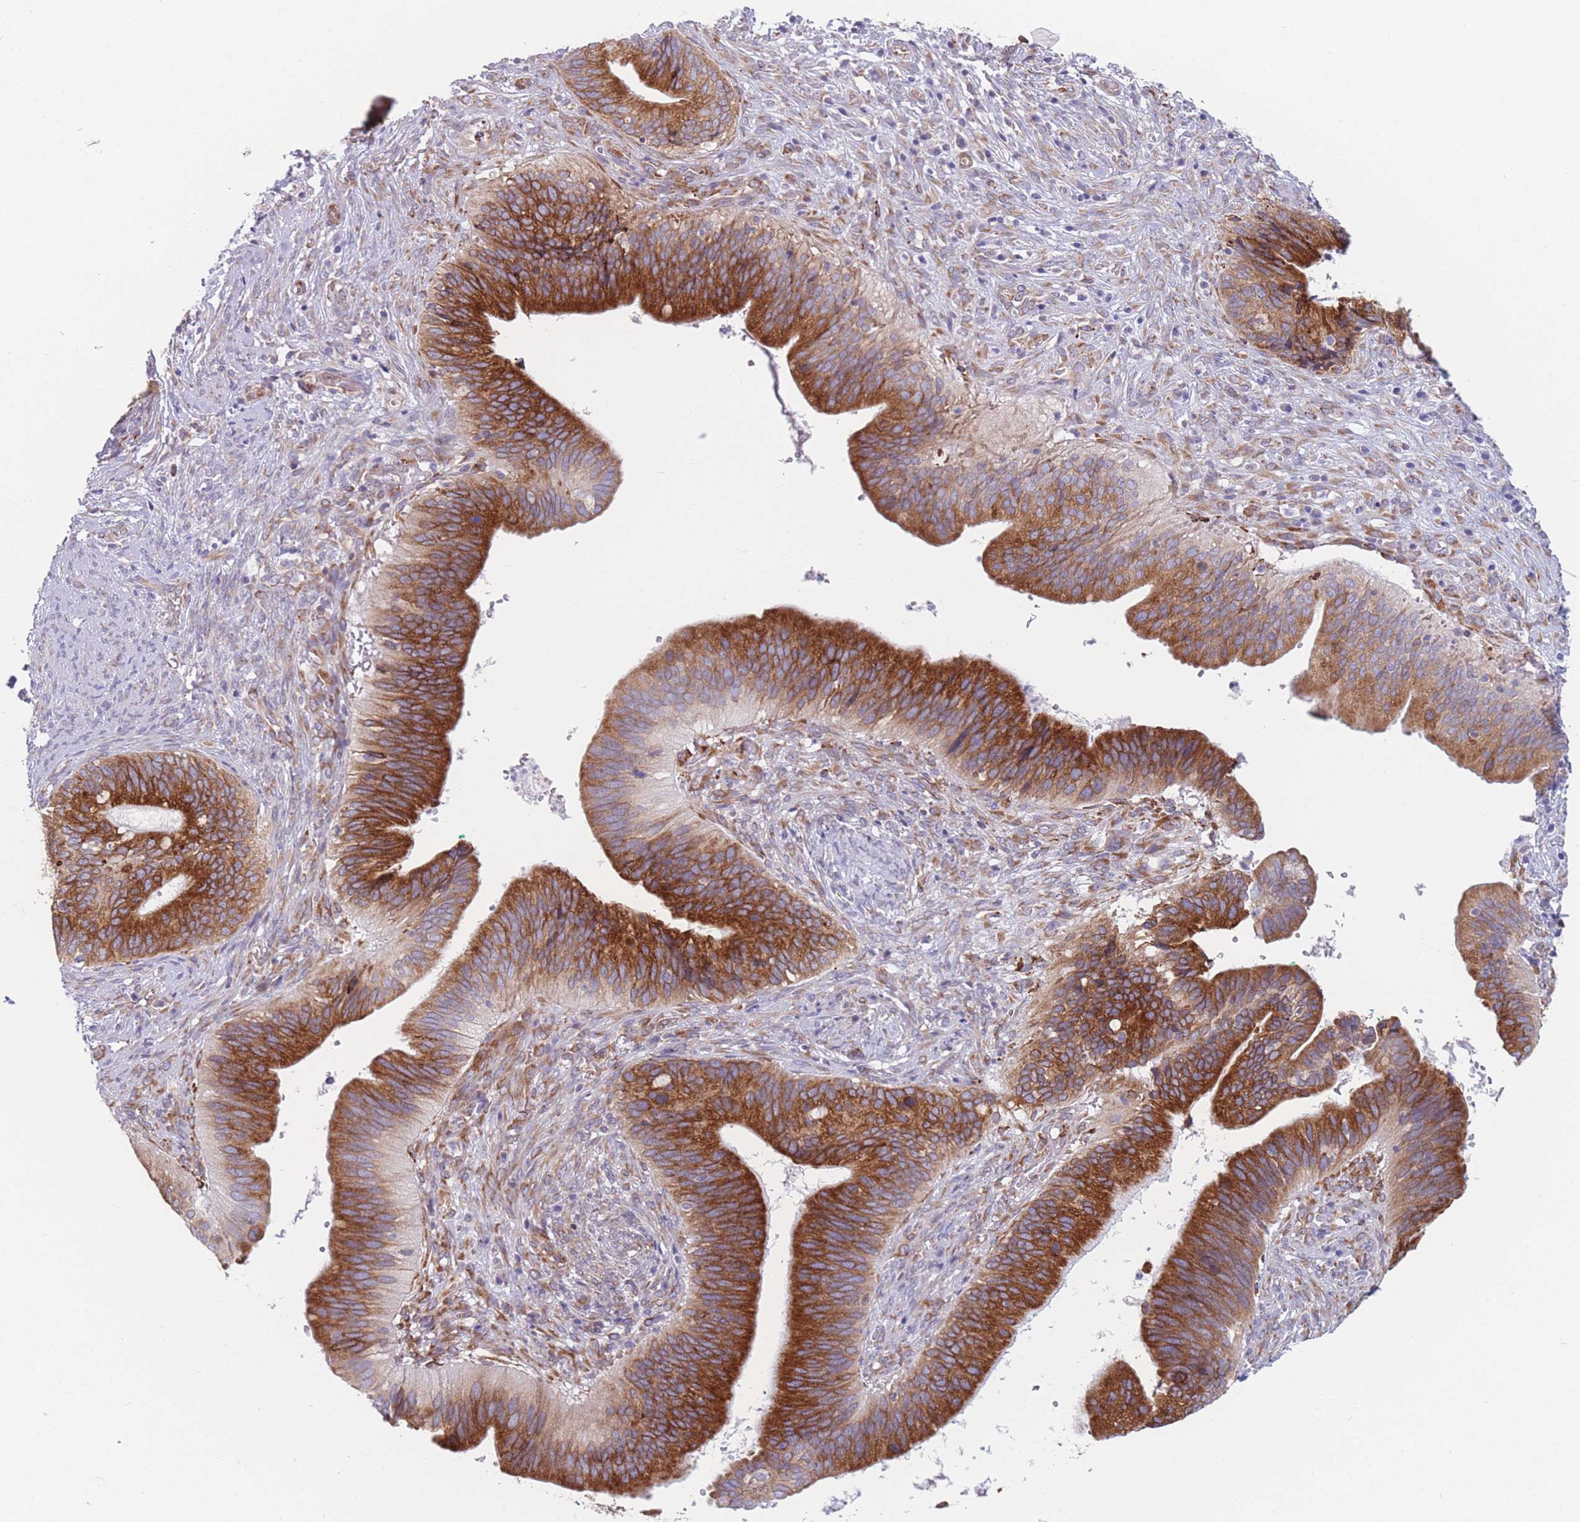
{"staining": {"intensity": "strong", "quantity": ">75%", "location": "cytoplasmic/membranous"}, "tissue": "cervical cancer", "cell_type": "Tumor cells", "image_type": "cancer", "snomed": [{"axis": "morphology", "description": "Adenocarcinoma, NOS"}, {"axis": "topography", "description": "Cervix"}], "caption": "Immunohistochemical staining of cervical adenocarcinoma shows high levels of strong cytoplasmic/membranous protein positivity in approximately >75% of tumor cells.", "gene": "AK9", "patient": {"sex": "female", "age": 42}}